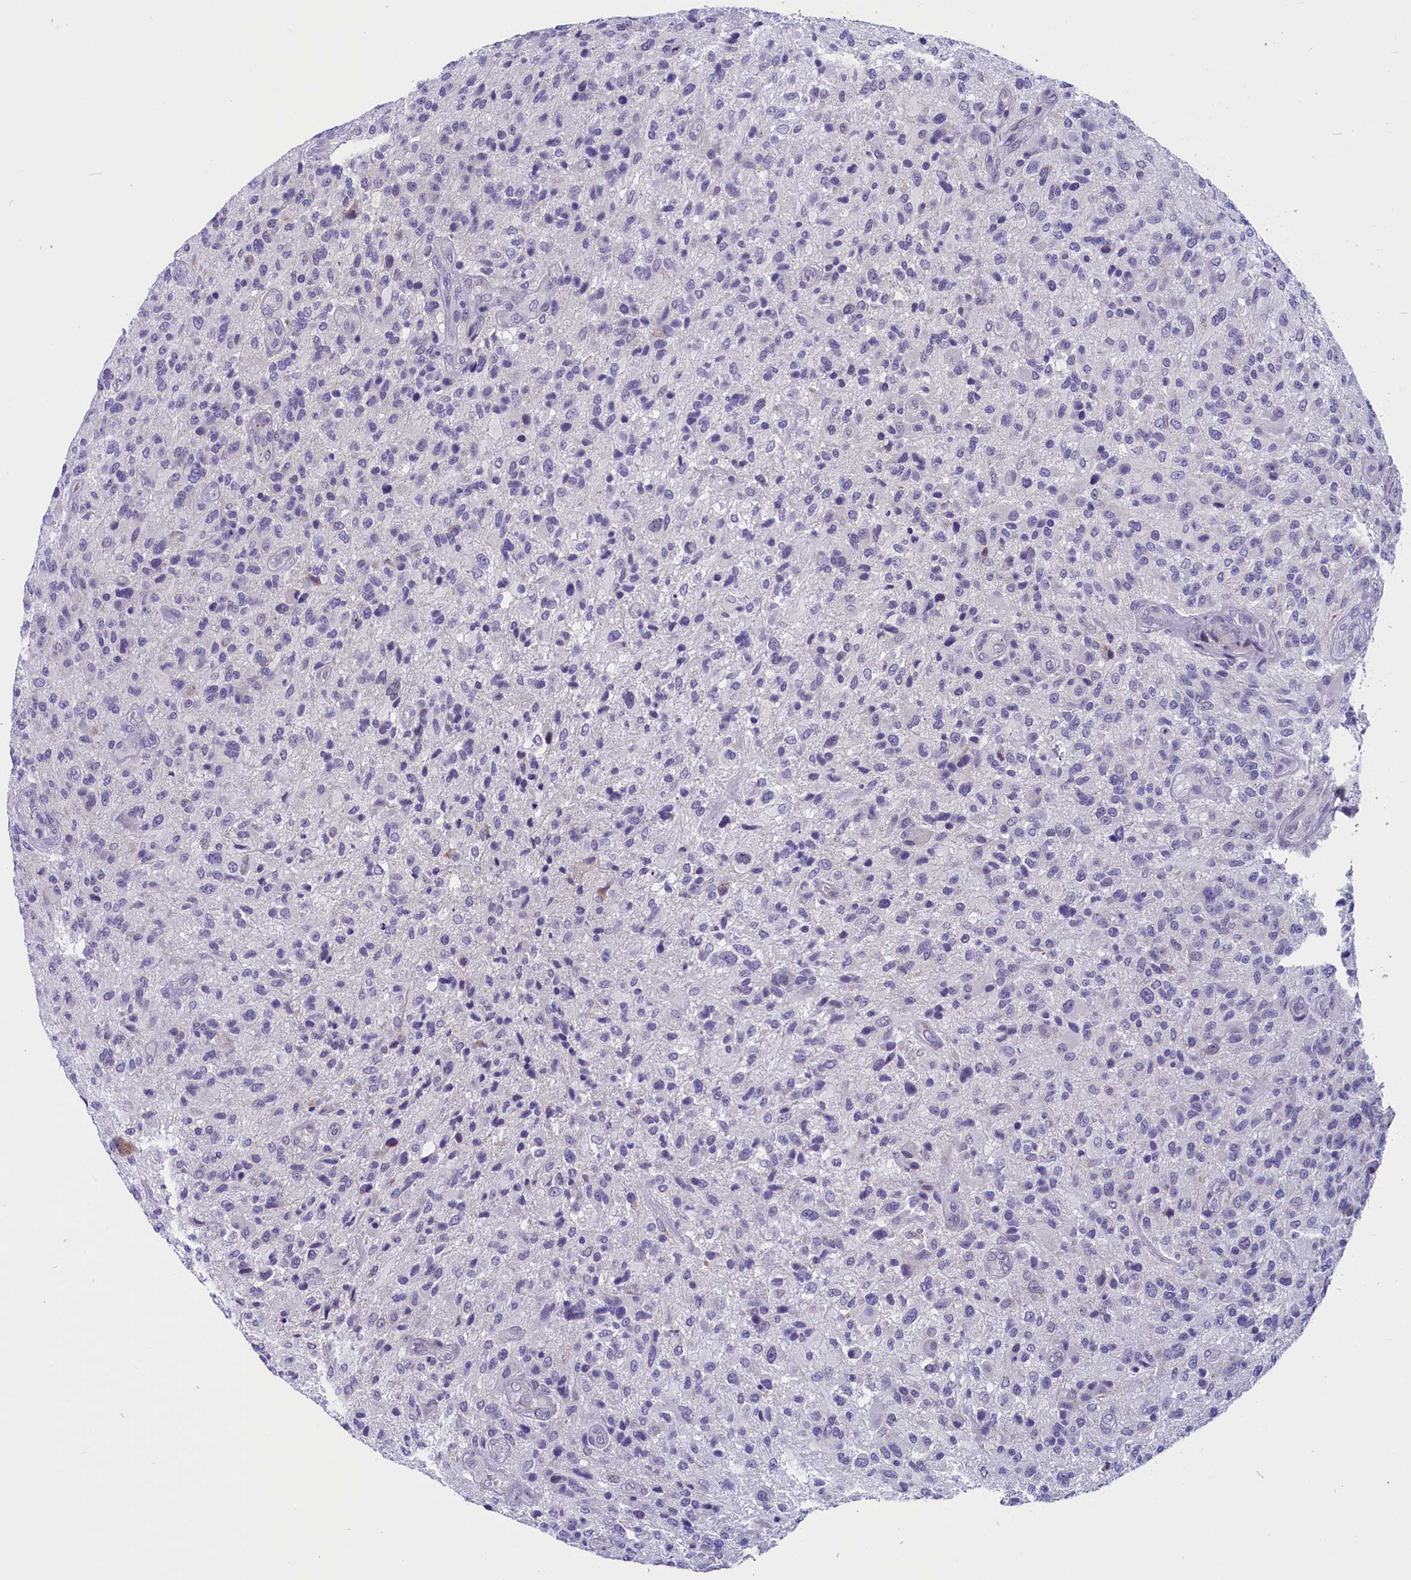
{"staining": {"intensity": "negative", "quantity": "none", "location": "none"}, "tissue": "glioma", "cell_type": "Tumor cells", "image_type": "cancer", "snomed": [{"axis": "morphology", "description": "Glioma, malignant, High grade"}, {"axis": "topography", "description": "Brain"}], "caption": "A micrograph of human malignant high-grade glioma is negative for staining in tumor cells.", "gene": "SCD5", "patient": {"sex": "male", "age": 47}}